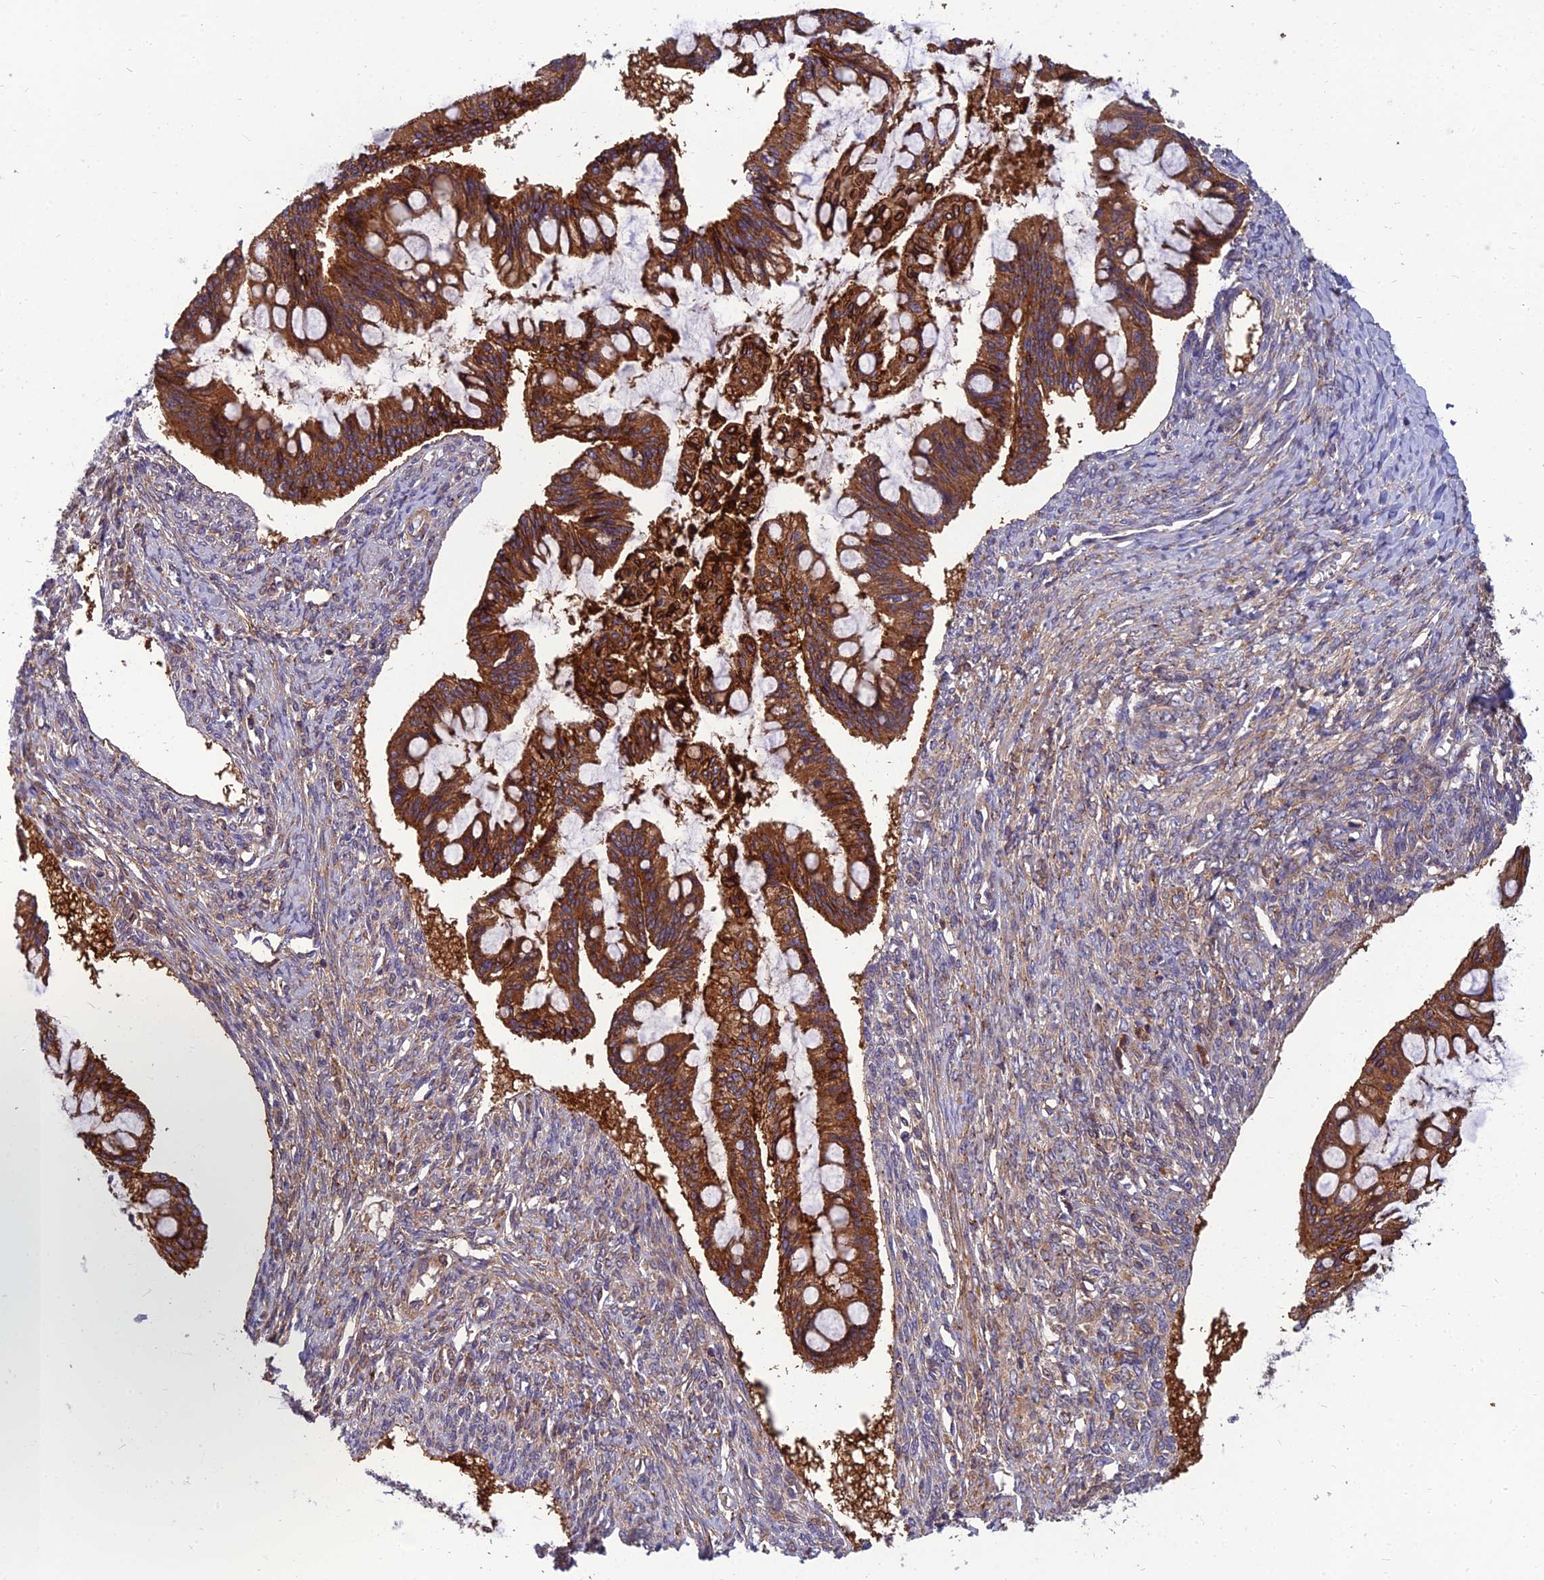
{"staining": {"intensity": "strong", "quantity": ">75%", "location": "cytoplasmic/membranous"}, "tissue": "ovarian cancer", "cell_type": "Tumor cells", "image_type": "cancer", "snomed": [{"axis": "morphology", "description": "Cystadenocarcinoma, mucinous, NOS"}, {"axis": "topography", "description": "Ovary"}], "caption": "This is an image of immunohistochemistry staining of ovarian cancer, which shows strong expression in the cytoplasmic/membranous of tumor cells.", "gene": "UMAD1", "patient": {"sex": "female", "age": 73}}